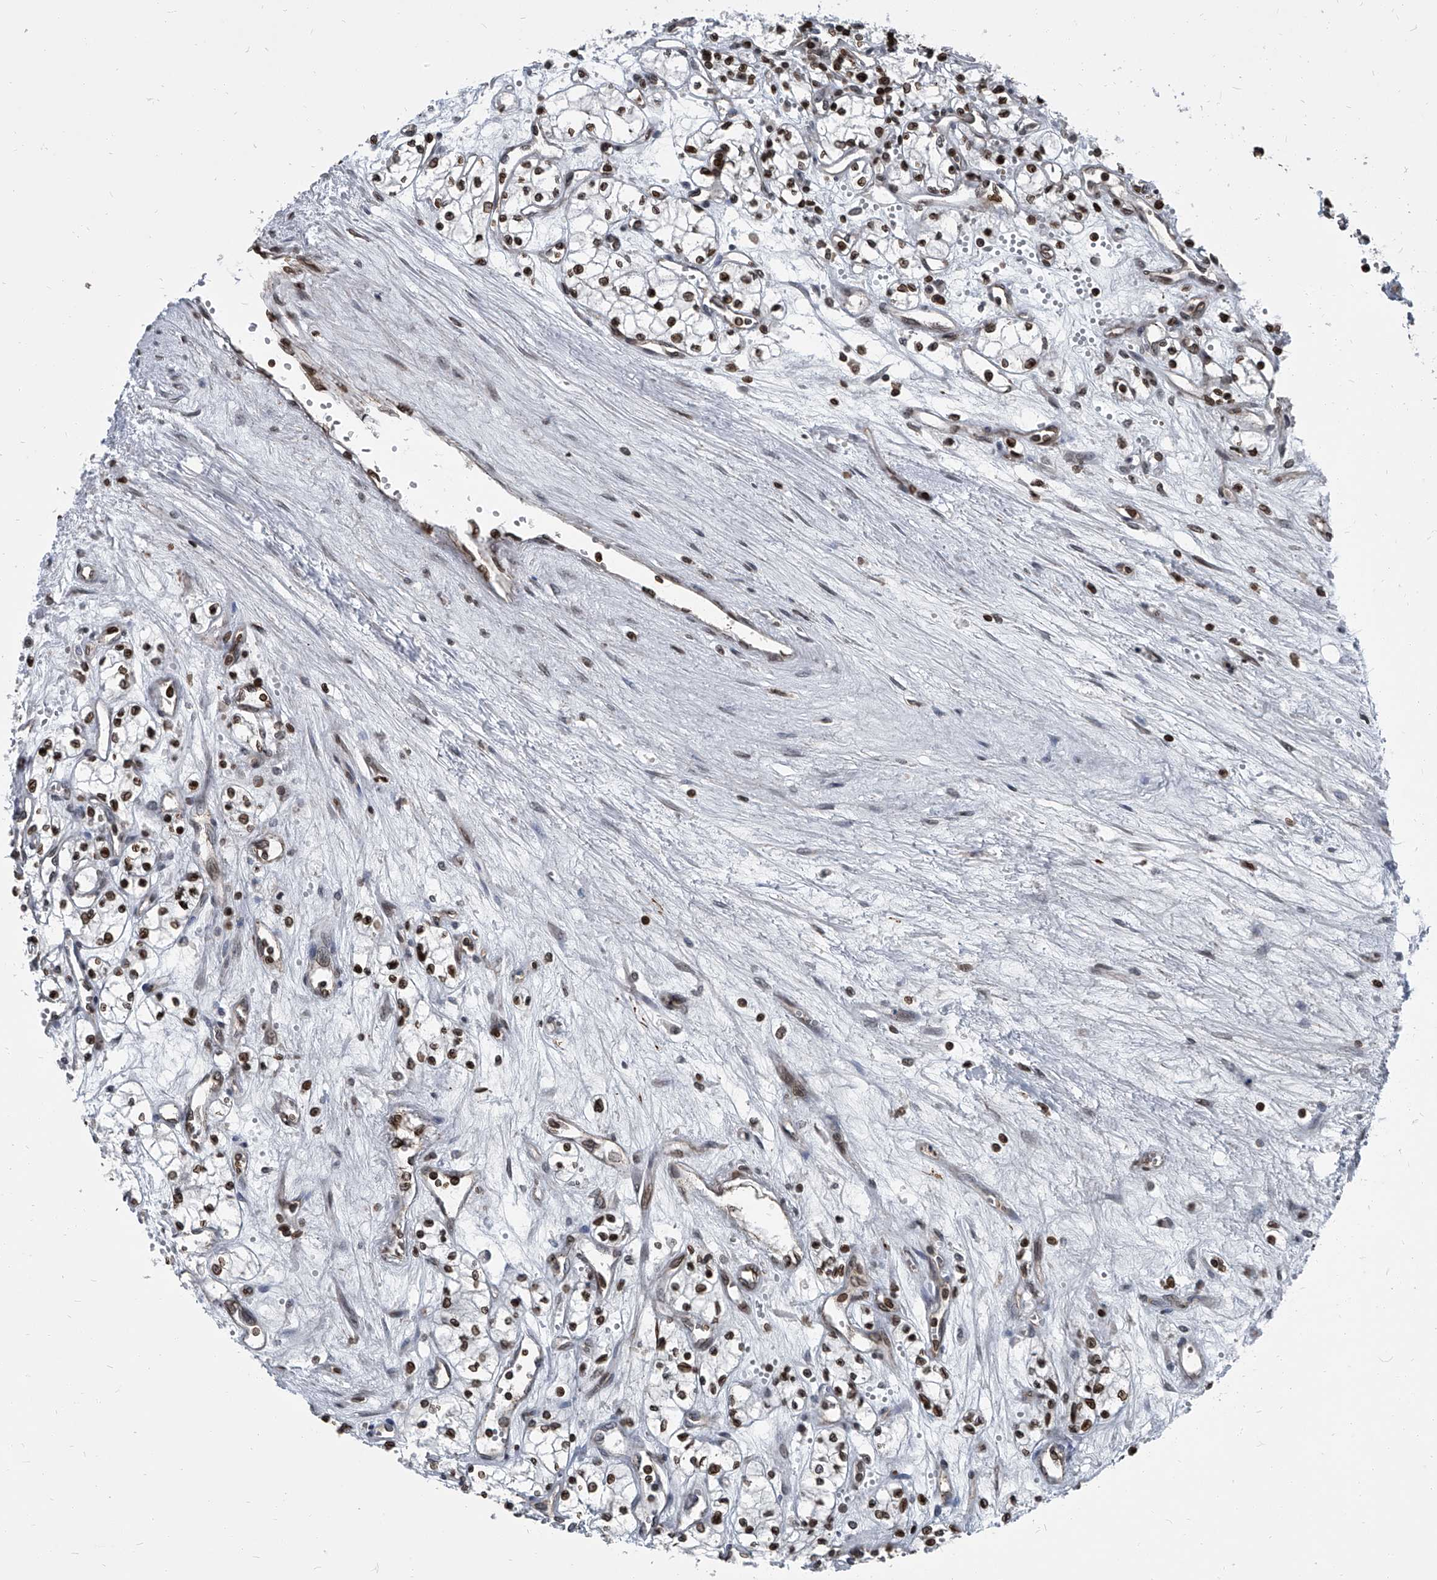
{"staining": {"intensity": "moderate", "quantity": ">75%", "location": "nuclear"}, "tissue": "renal cancer", "cell_type": "Tumor cells", "image_type": "cancer", "snomed": [{"axis": "morphology", "description": "Adenocarcinoma, NOS"}, {"axis": "topography", "description": "Kidney"}], "caption": "Renal cancer was stained to show a protein in brown. There is medium levels of moderate nuclear expression in approximately >75% of tumor cells.", "gene": "PHF20", "patient": {"sex": "male", "age": 59}}